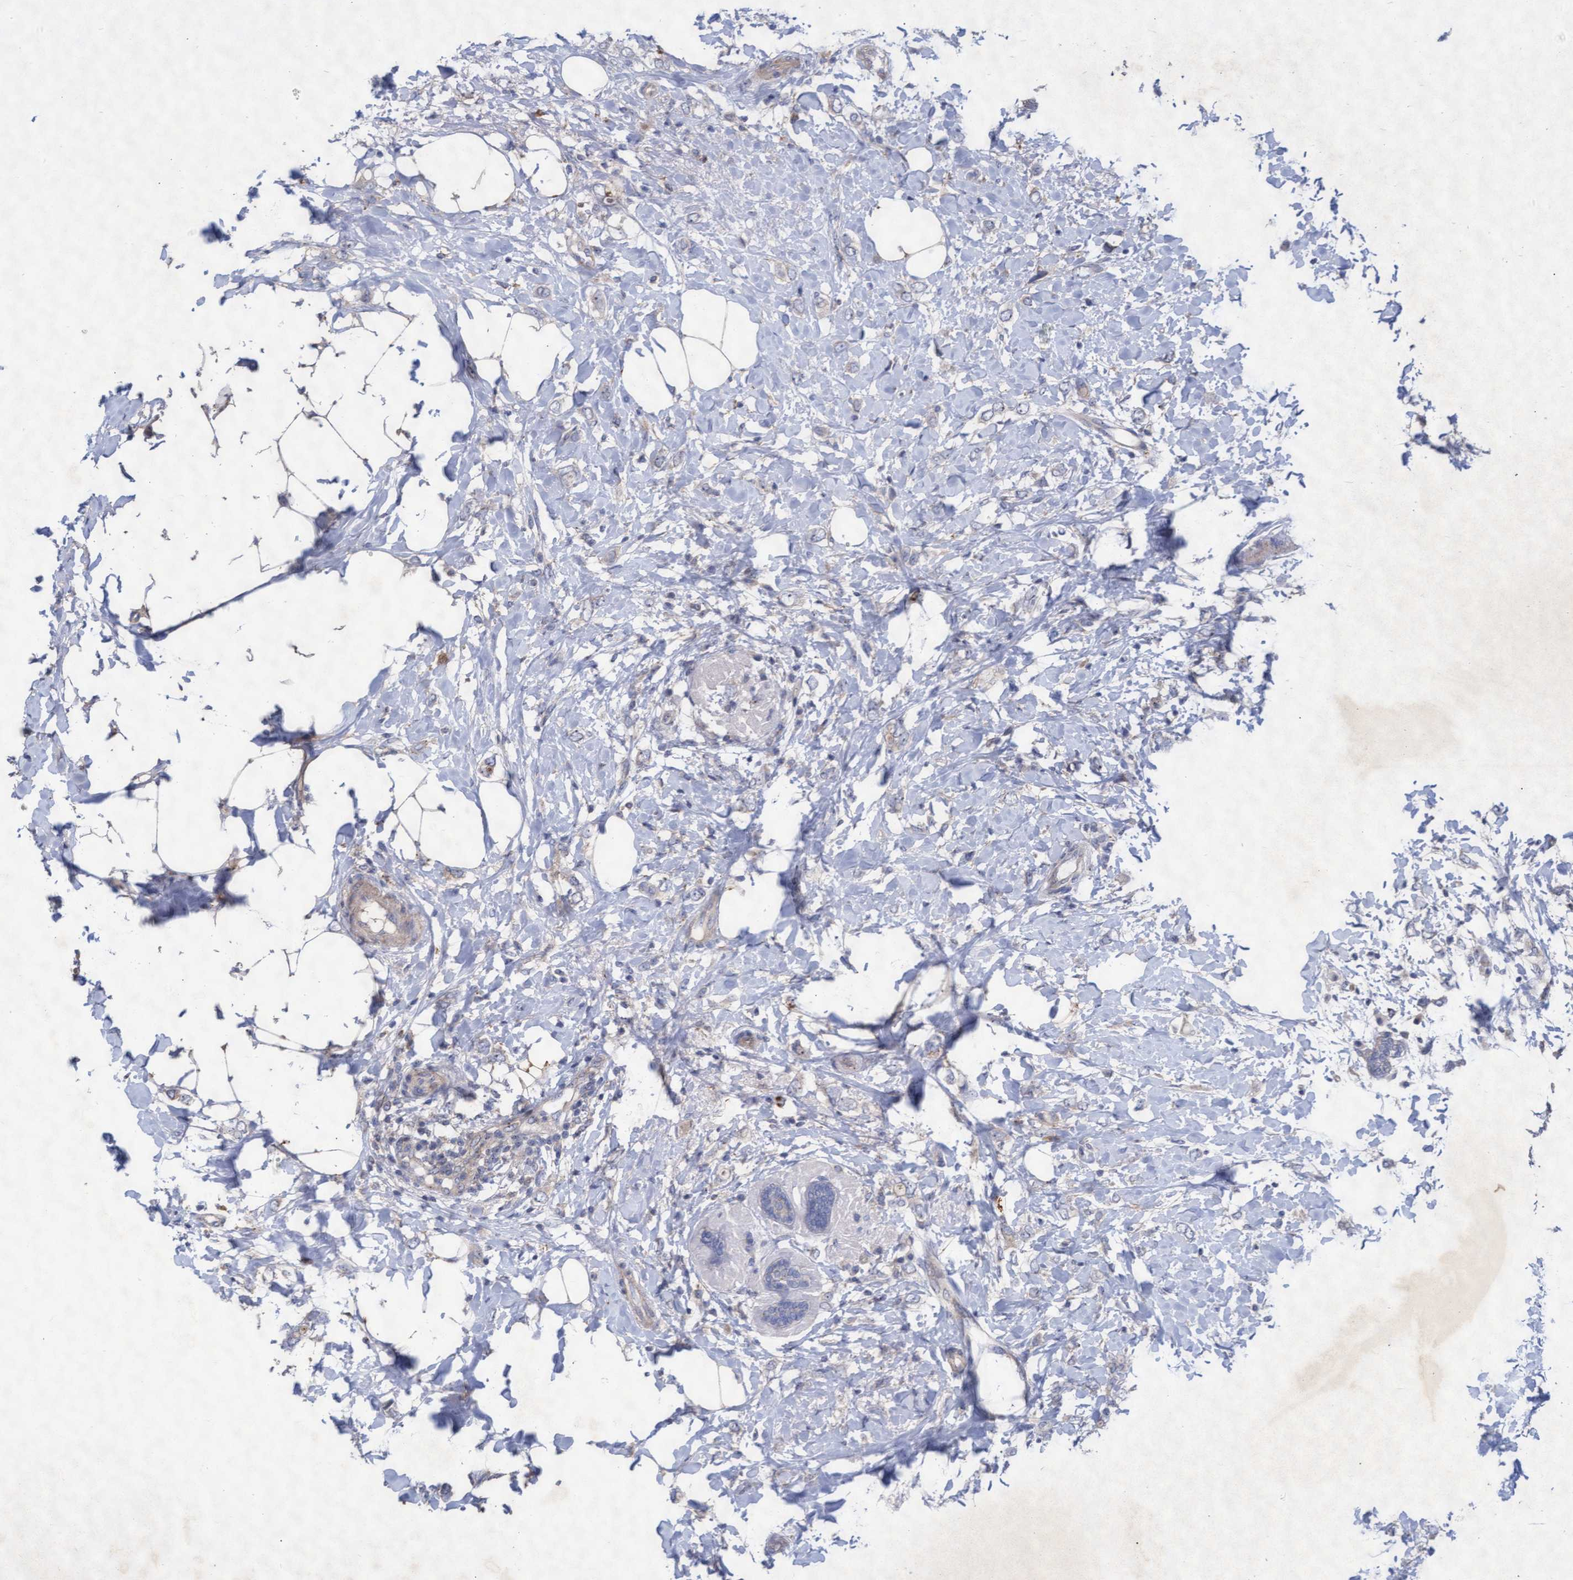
{"staining": {"intensity": "negative", "quantity": "none", "location": "none"}, "tissue": "breast cancer", "cell_type": "Tumor cells", "image_type": "cancer", "snomed": [{"axis": "morphology", "description": "Normal tissue, NOS"}, {"axis": "morphology", "description": "Lobular carcinoma"}, {"axis": "topography", "description": "Breast"}], "caption": "DAB immunohistochemical staining of human breast lobular carcinoma shows no significant expression in tumor cells.", "gene": "ABCF2", "patient": {"sex": "female", "age": 47}}